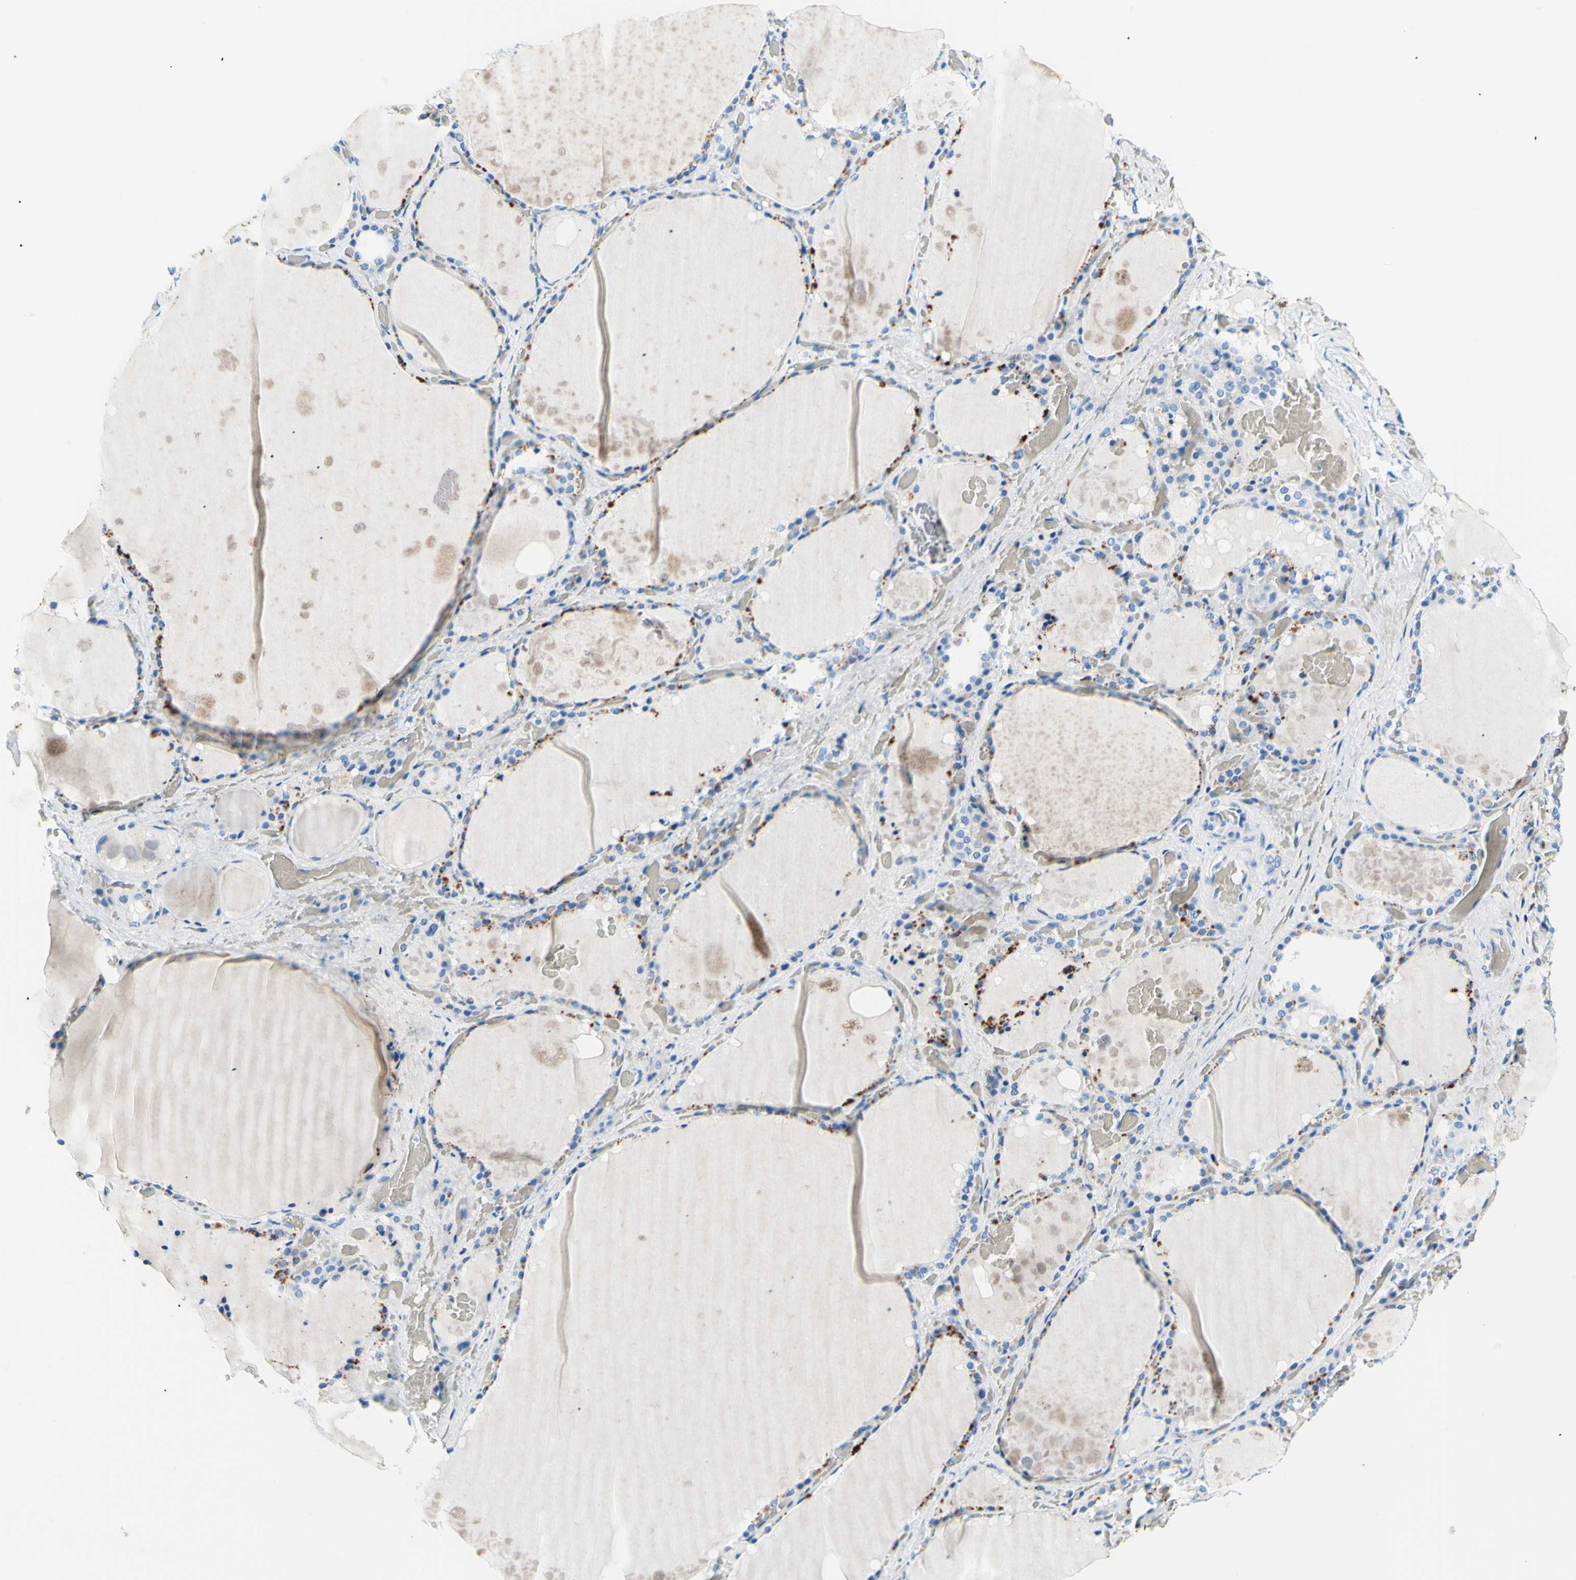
{"staining": {"intensity": "strong", "quantity": "<25%", "location": "cytoplasmic/membranous"}, "tissue": "thyroid gland", "cell_type": "Glandular cells", "image_type": "normal", "snomed": [{"axis": "morphology", "description": "Normal tissue, NOS"}, {"axis": "topography", "description": "Thyroid gland"}], "caption": "Thyroid gland stained with IHC shows strong cytoplasmic/membranous positivity in approximately <25% of glandular cells. The staining is performed using DAB (3,3'-diaminobenzidine) brown chromogen to label protein expression. The nuclei are counter-stained blue using hematoxylin.", "gene": "MYH2", "patient": {"sex": "male", "age": 61}}